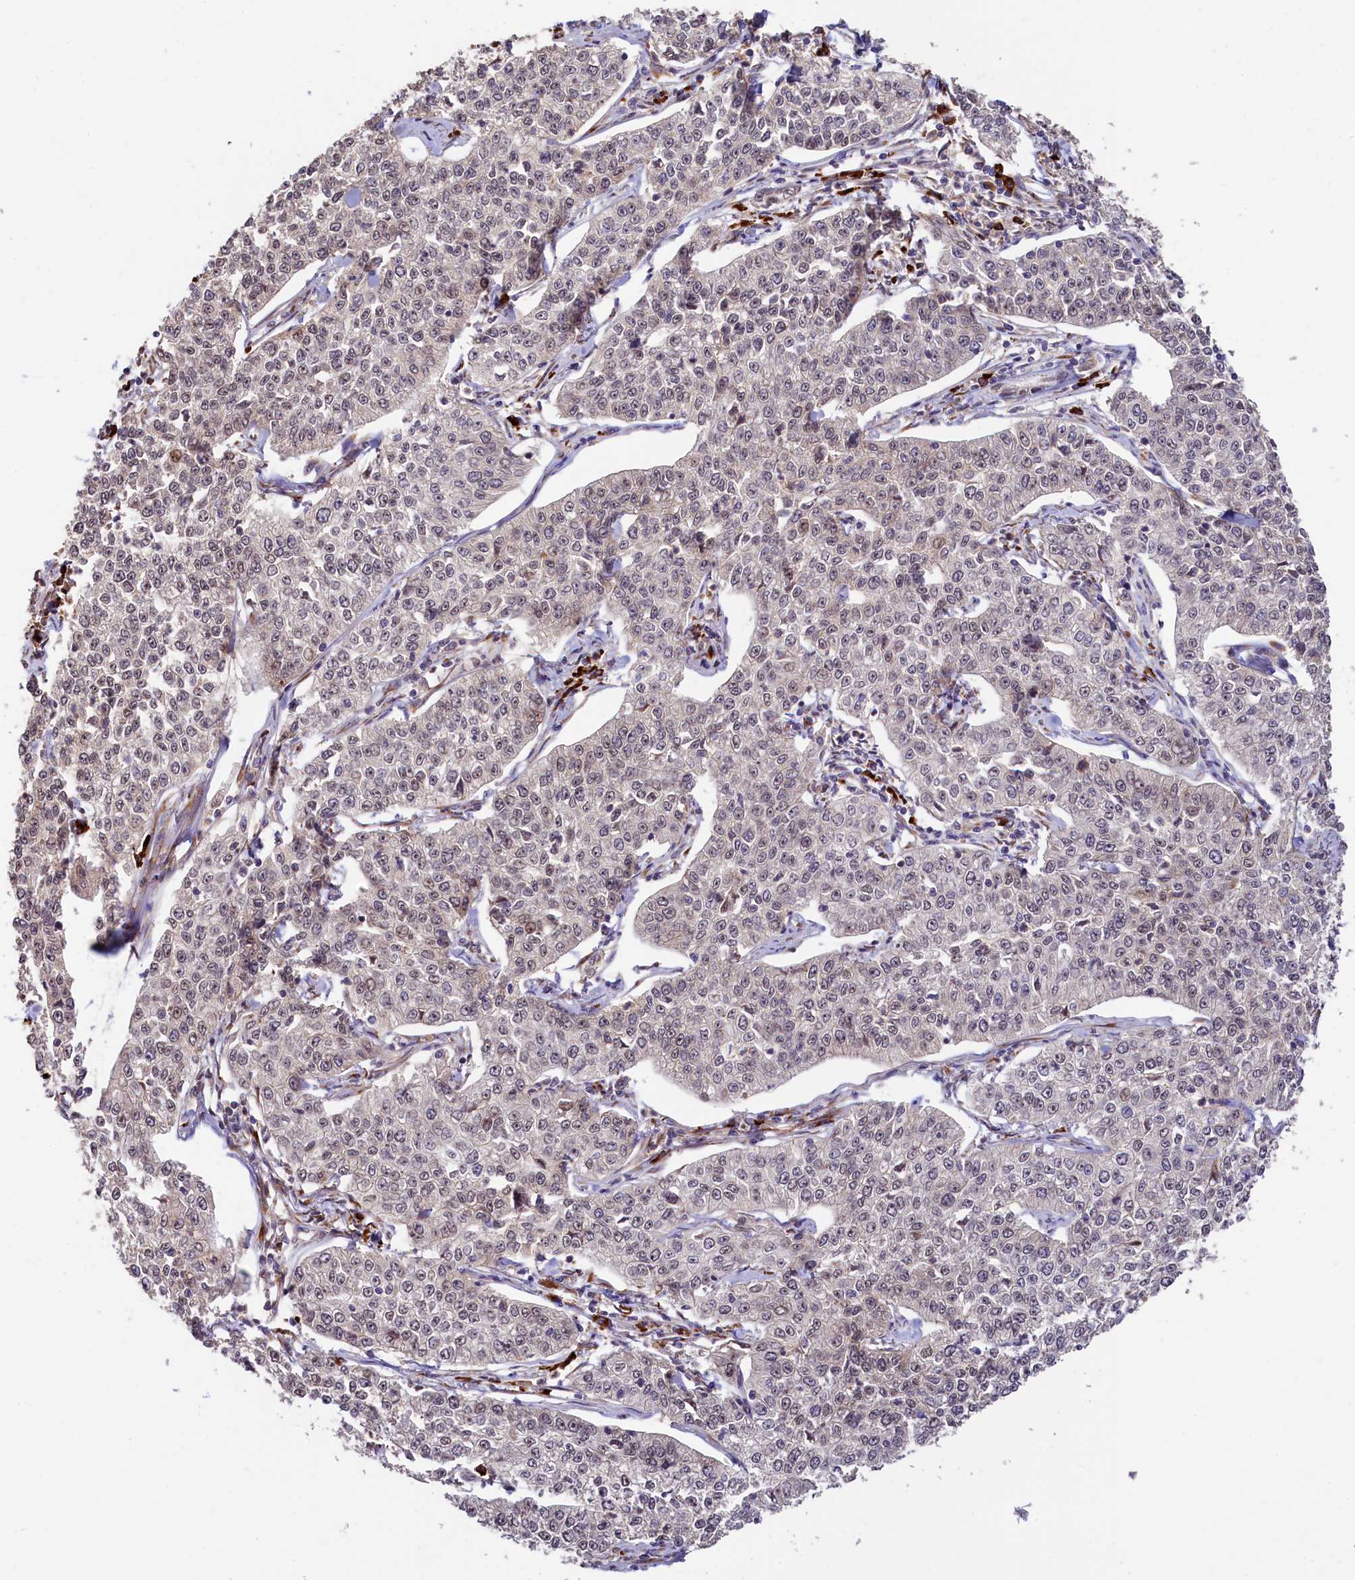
{"staining": {"intensity": "negative", "quantity": "none", "location": "none"}, "tissue": "cervical cancer", "cell_type": "Tumor cells", "image_type": "cancer", "snomed": [{"axis": "morphology", "description": "Squamous cell carcinoma, NOS"}, {"axis": "topography", "description": "Cervix"}], "caption": "Tumor cells show no significant protein expression in cervical cancer (squamous cell carcinoma). Brightfield microscopy of IHC stained with DAB (3,3'-diaminobenzidine) (brown) and hematoxylin (blue), captured at high magnification.", "gene": "C5orf15", "patient": {"sex": "female", "age": 35}}